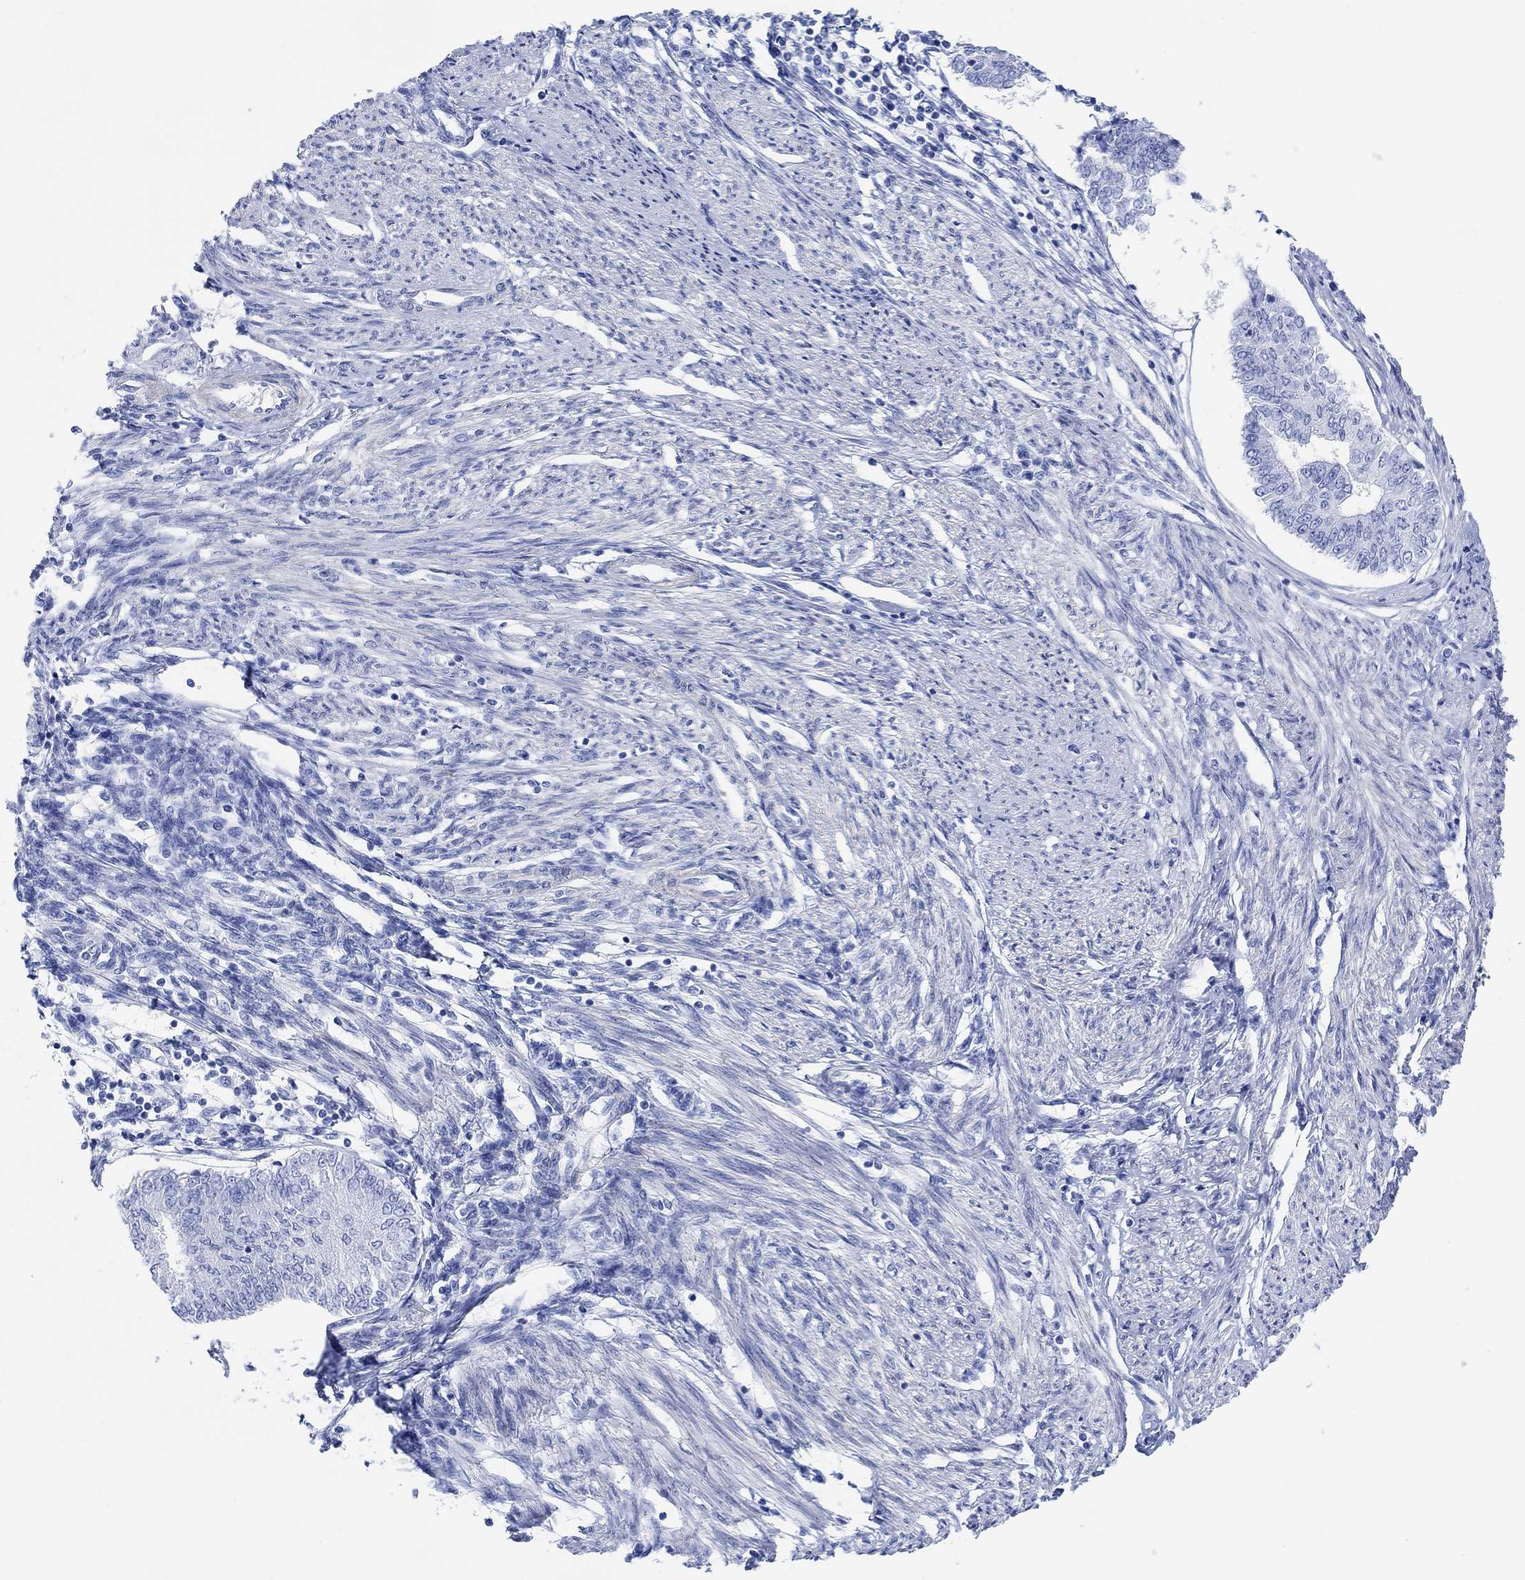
{"staining": {"intensity": "negative", "quantity": "none", "location": "none"}, "tissue": "endometrial cancer", "cell_type": "Tumor cells", "image_type": "cancer", "snomed": [{"axis": "morphology", "description": "Adenocarcinoma, NOS"}, {"axis": "topography", "description": "Endometrium"}], "caption": "Protein analysis of adenocarcinoma (endometrial) shows no significant positivity in tumor cells.", "gene": "ANKRD33", "patient": {"sex": "female", "age": 68}}